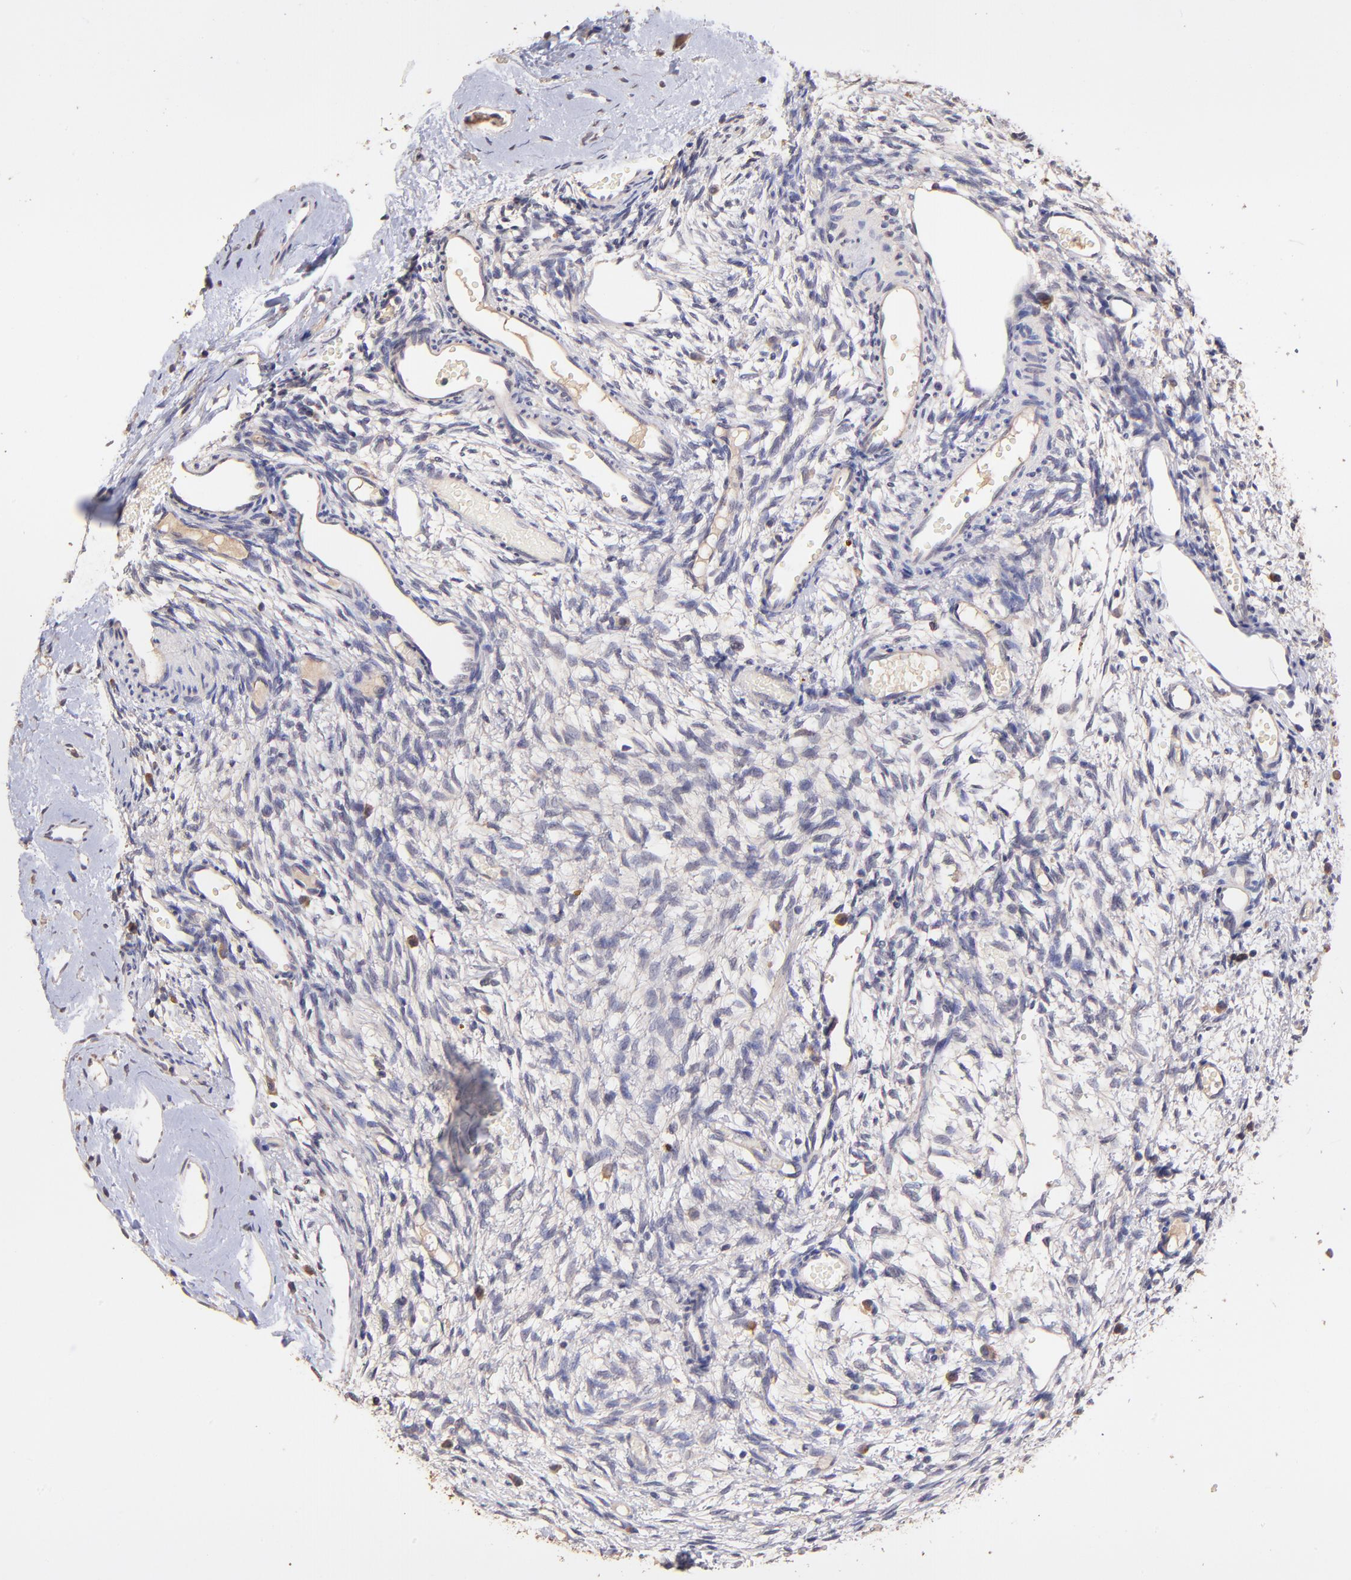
{"staining": {"intensity": "negative", "quantity": "none", "location": "none"}, "tissue": "ovary", "cell_type": "Ovarian stroma cells", "image_type": "normal", "snomed": [{"axis": "morphology", "description": "Normal tissue, NOS"}, {"axis": "topography", "description": "Ovary"}], "caption": "The immunohistochemistry (IHC) micrograph has no significant staining in ovarian stroma cells of ovary. (Stains: DAB (3,3'-diaminobenzidine) immunohistochemistry (IHC) with hematoxylin counter stain, Microscopy: brightfield microscopy at high magnification).", "gene": "RNASEL", "patient": {"sex": "female", "age": 35}}